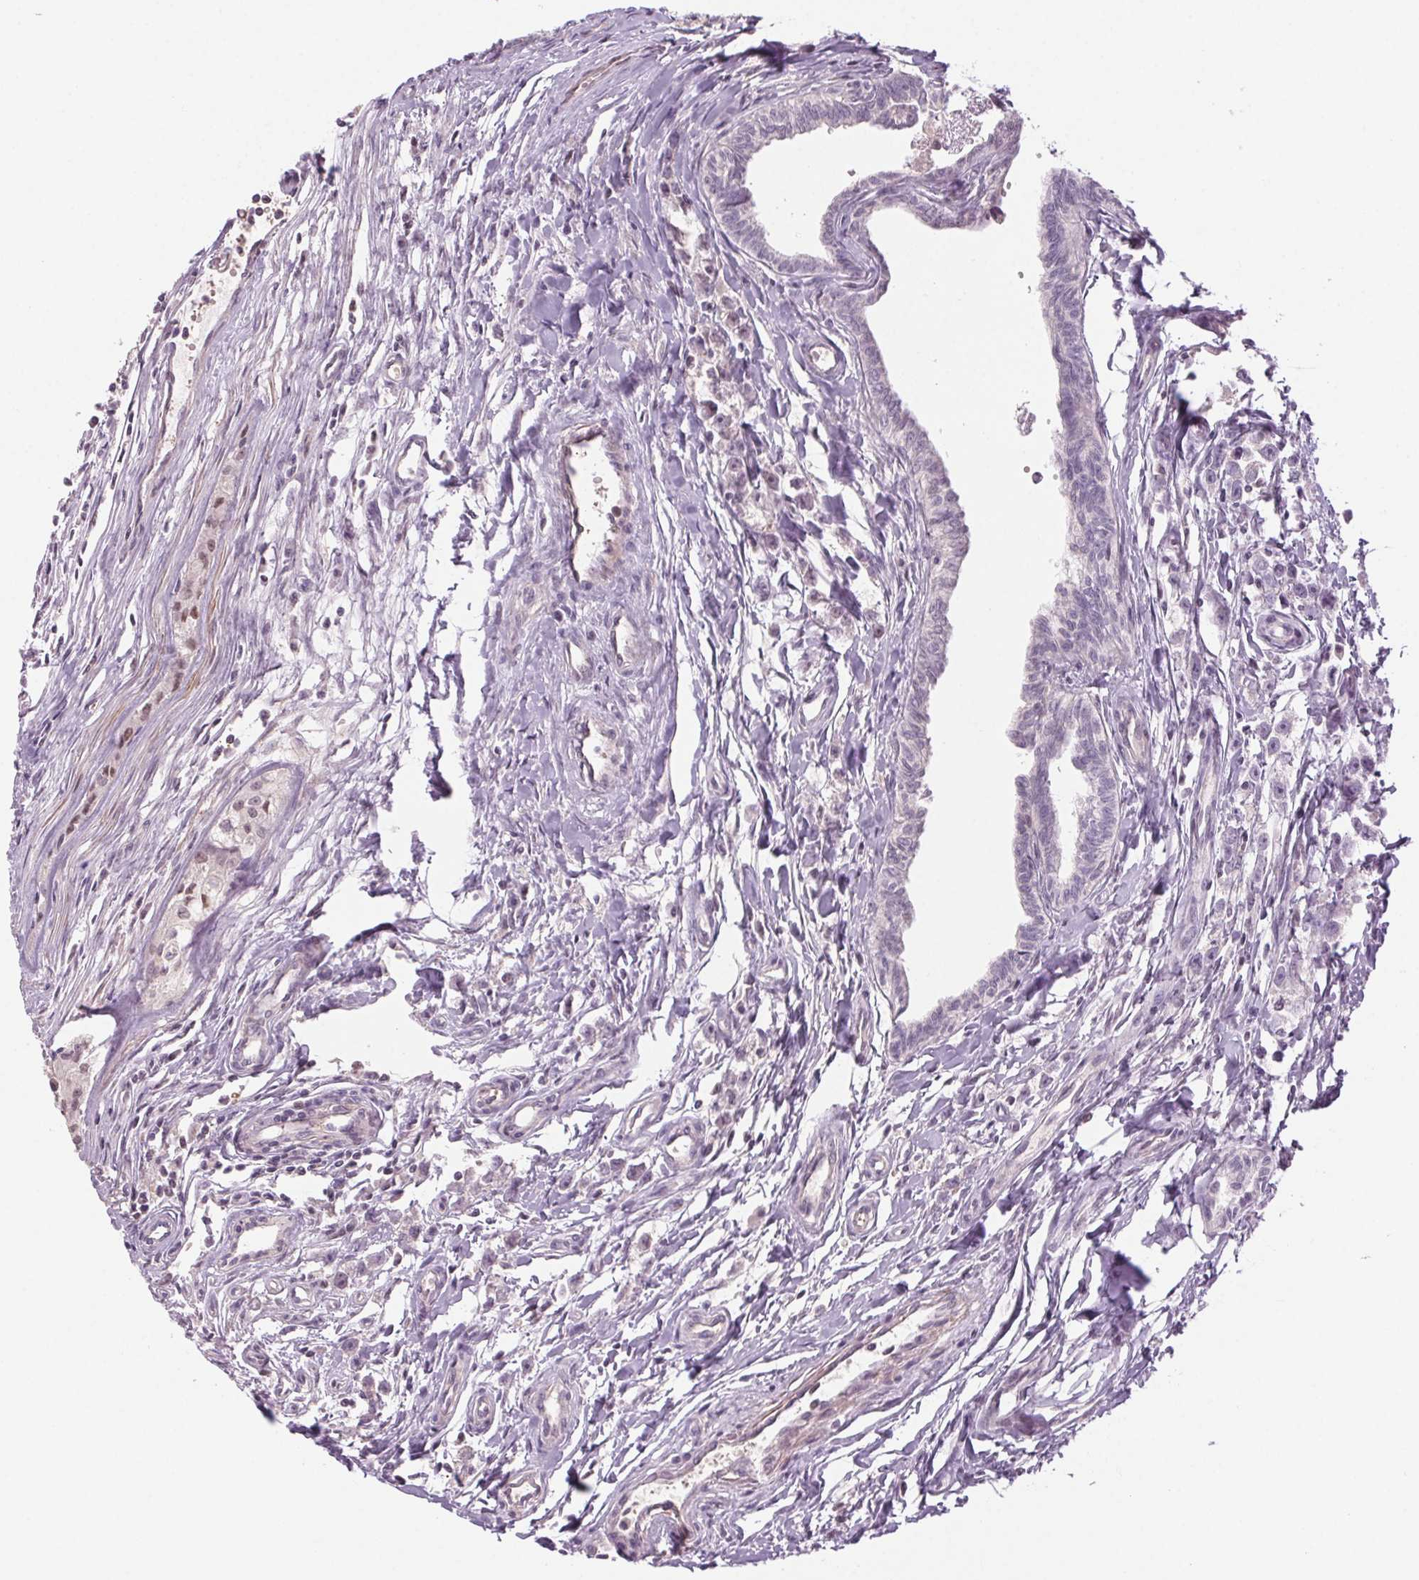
{"staining": {"intensity": "negative", "quantity": "none", "location": "none"}, "tissue": "testis cancer", "cell_type": "Tumor cells", "image_type": "cancer", "snomed": [{"axis": "morphology", "description": "Carcinoma, Embryonal, NOS"}, {"axis": "morphology", "description": "Teratoma, malignant, NOS"}, {"axis": "topography", "description": "Testis"}], "caption": "Tumor cells show no significant protein staining in embryonal carcinoma (testis).", "gene": "HHLA2", "patient": {"sex": "male", "age": 24}}